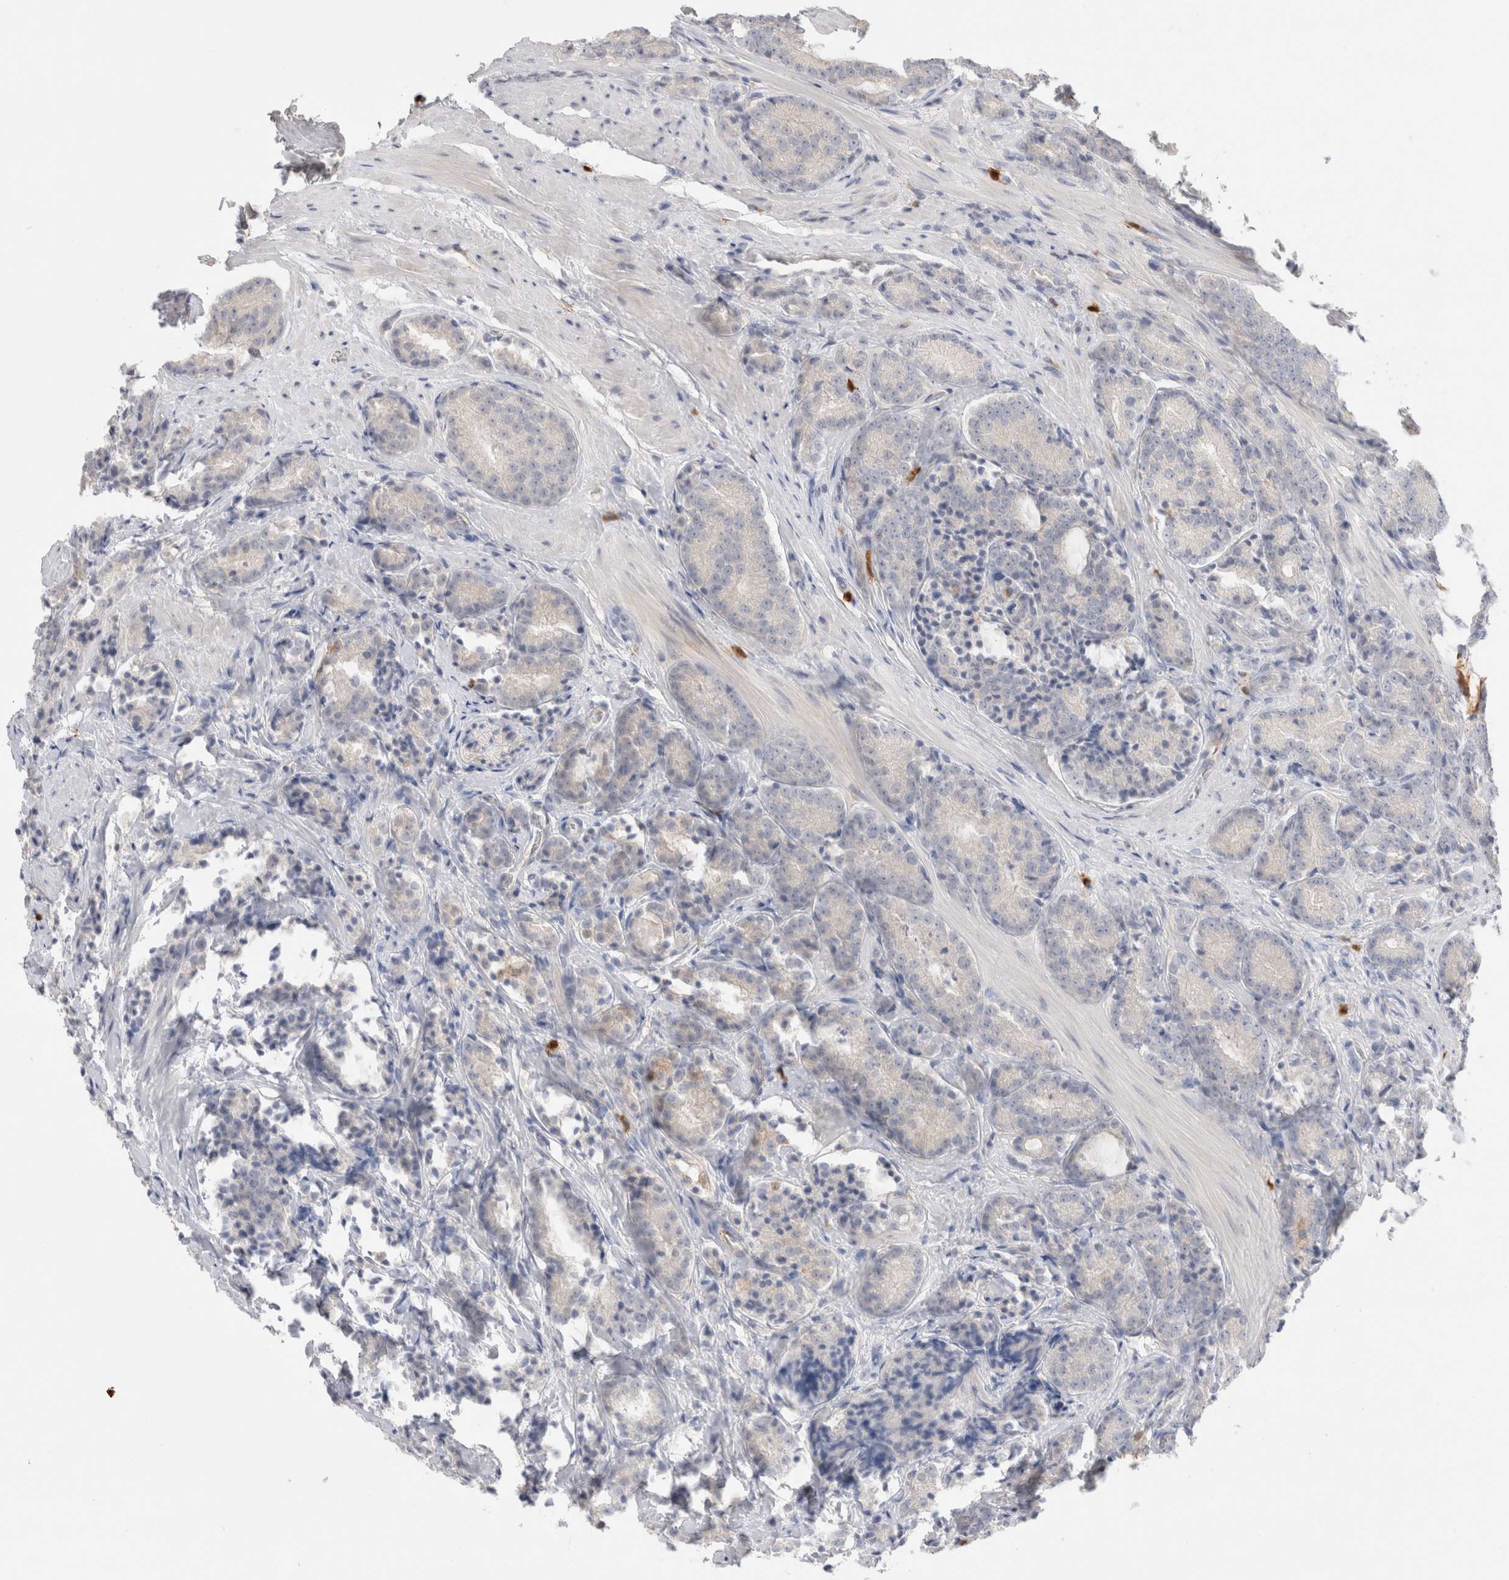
{"staining": {"intensity": "negative", "quantity": "none", "location": "none"}, "tissue": "prostate cancer", "cell_type": "Tumor cells", "image_type": "cancer", "snomed": [{"axis": "morphology", "description": "Adenocarcinoma, High grade"}, {"axis": "topography", "description": "Prostate"}], "caption": "This is an immunohistochemistry (IHC) histopathology image of prostate adenocarcinoma (high-grade). There is no staining in tumor cells.", "gene": "HPGDS", "patient": {"sex": "male", "age": 61}}